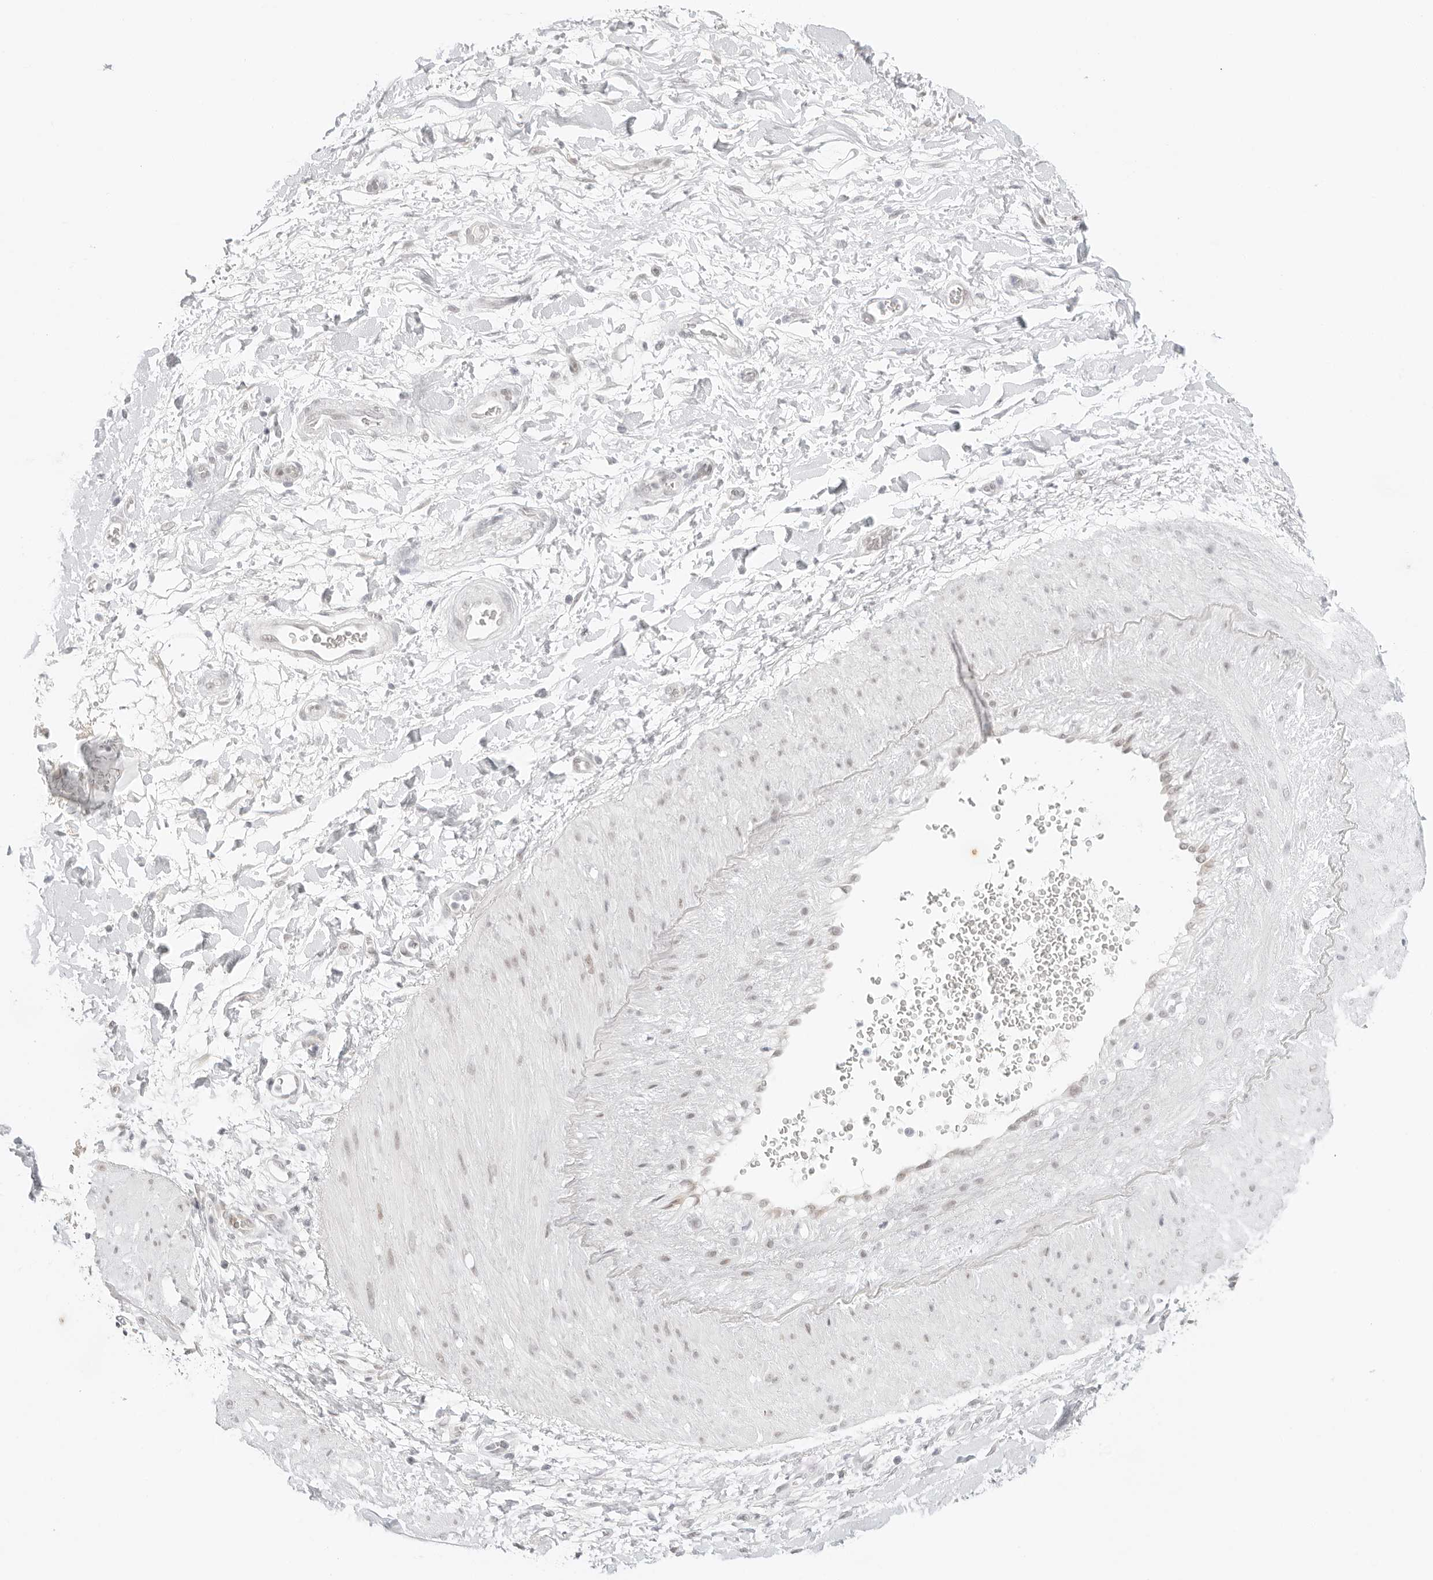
{"staining": {"intensity": "negative", "quantity": "none", "location": "none"}, "tissue": "adipose tissue", "cell_type": "Adipocytes", "image_type": "normal", "snomed": [{"axis": "morphology", "description": "Normal tissue, NOS"}, {"axis": "morphology", "description": "Adenocarcinoma, NOS"}, {"axis": "topography", "description": "Pancreas"}, {"axis": "topography", "description": "Peripheral nerve tissue"}], "caption": "This is a histopathology image of IHC staining of benign adipose tissue, which shows no staining in adipocytes.", "gene": "MED18", "patient": {"sex": "male", "age": 59}}